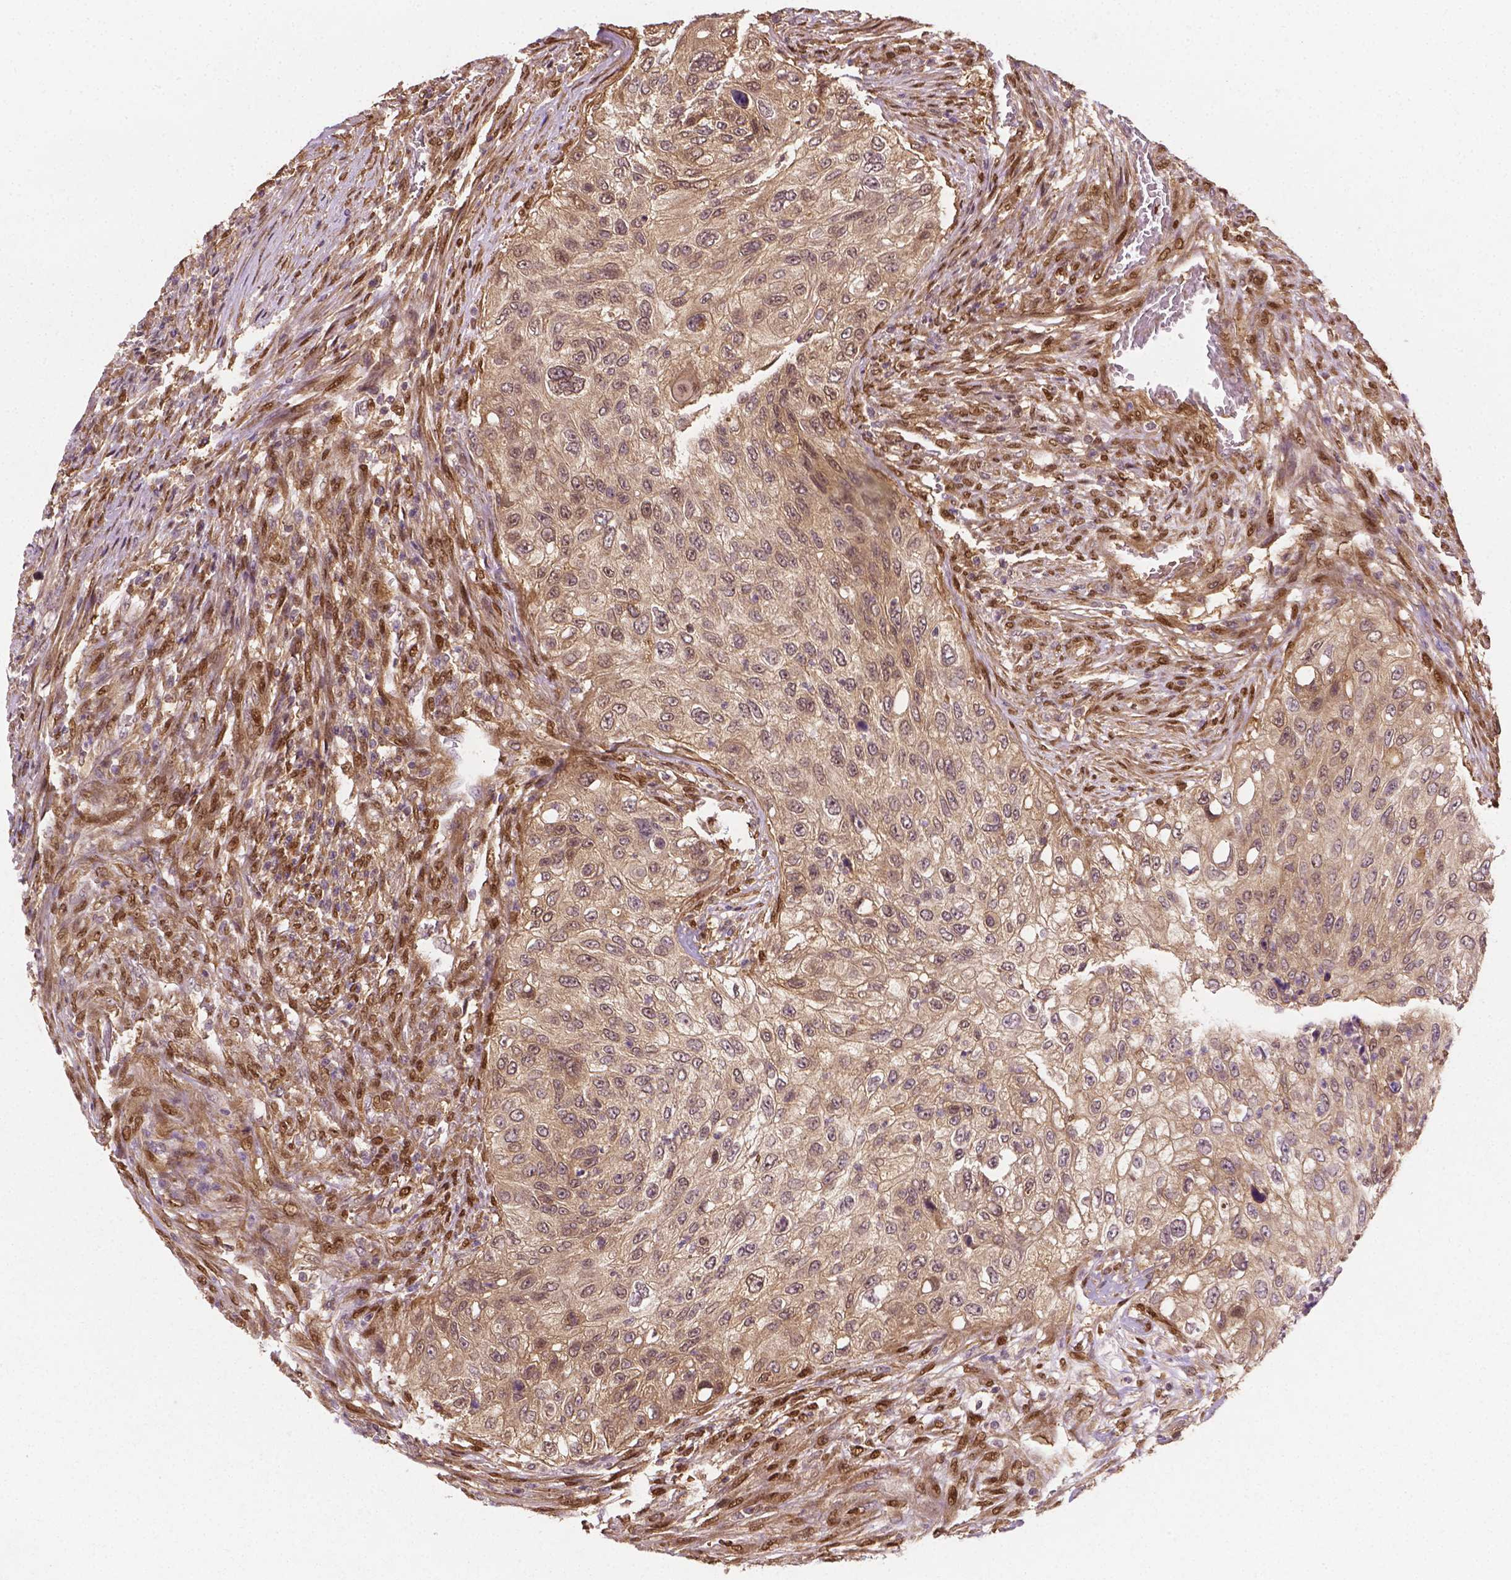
{"staining": {"intensity": "negative", "quantity": "none", "location": "none"}, "tissue": "urothelial cancer", "cell_type": "Tumor cells", "image_type": "cancer", "snomed": [{"axis": "morphology", "description": "Urothelial carcinoma, High grade"}, {"axis": "topography", "description": "Urinary bladder"}], "caption": "Immunohistochemistry (IHC) photomicrograph of urothelial carcinoma (high-grade) stained for a protein (brown), which reveals no expression in tumor cells.", "gene": "YAP1", "patient": {"sex": "female", "age": 60}}